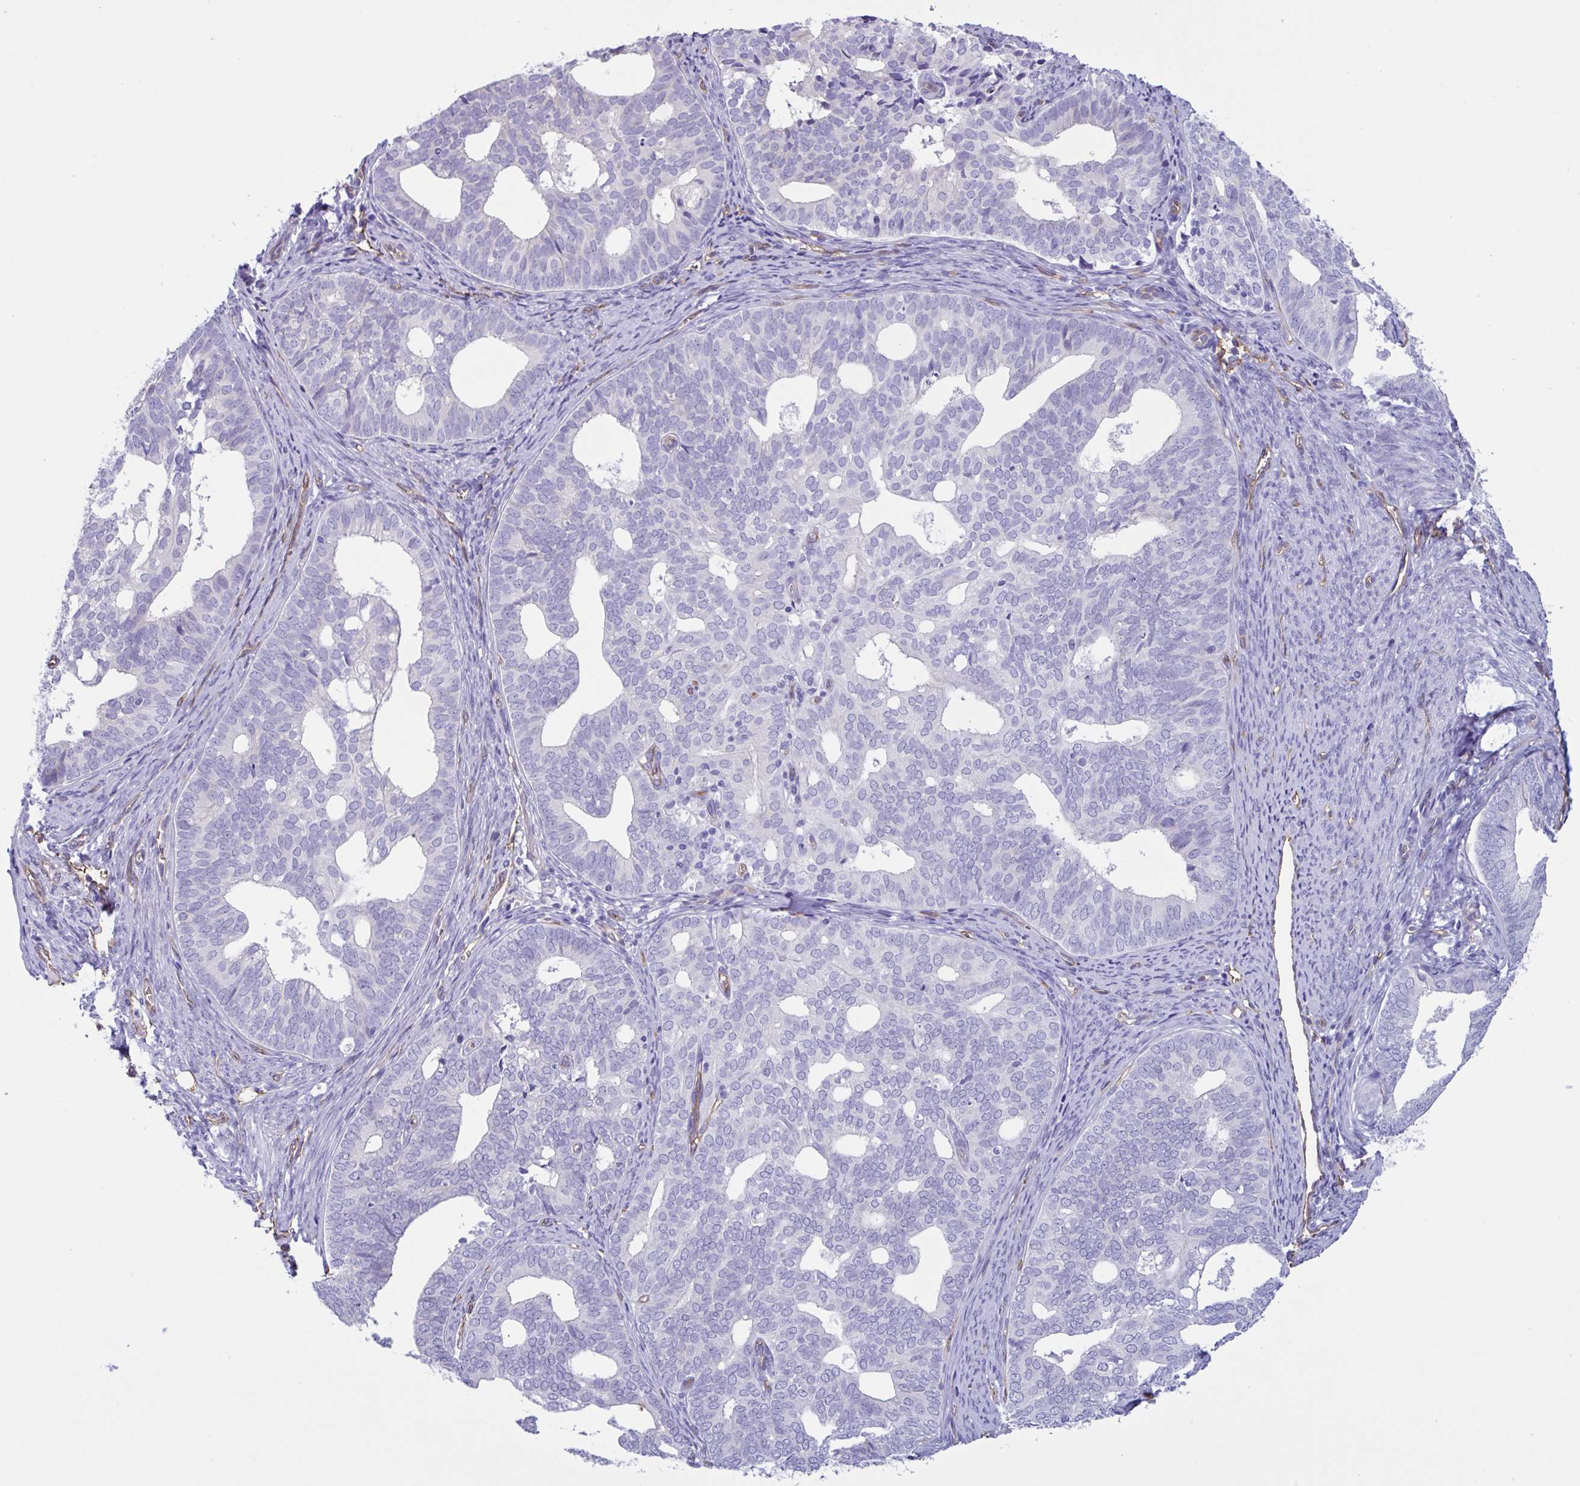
{"staining": {"intensity": "negative", "quantity": "none", "location": "none"}, "tissue": "endometrial cancer", "cell_type": "Tumor cells", "image_type": "cancer", "snomed": [{"axis": "morphology", "description": "Adenocarcinoma, NOS"}, {"axis": "topography", "description": "Endometrium"}], "caption": "DAB immunohistochemical staining of endometrial cancer (adenocarcinoma) reveals no significant staining in tumor cells.", "gene": "RPL22L1", "patient": {"sex": "female", "age": 75}}